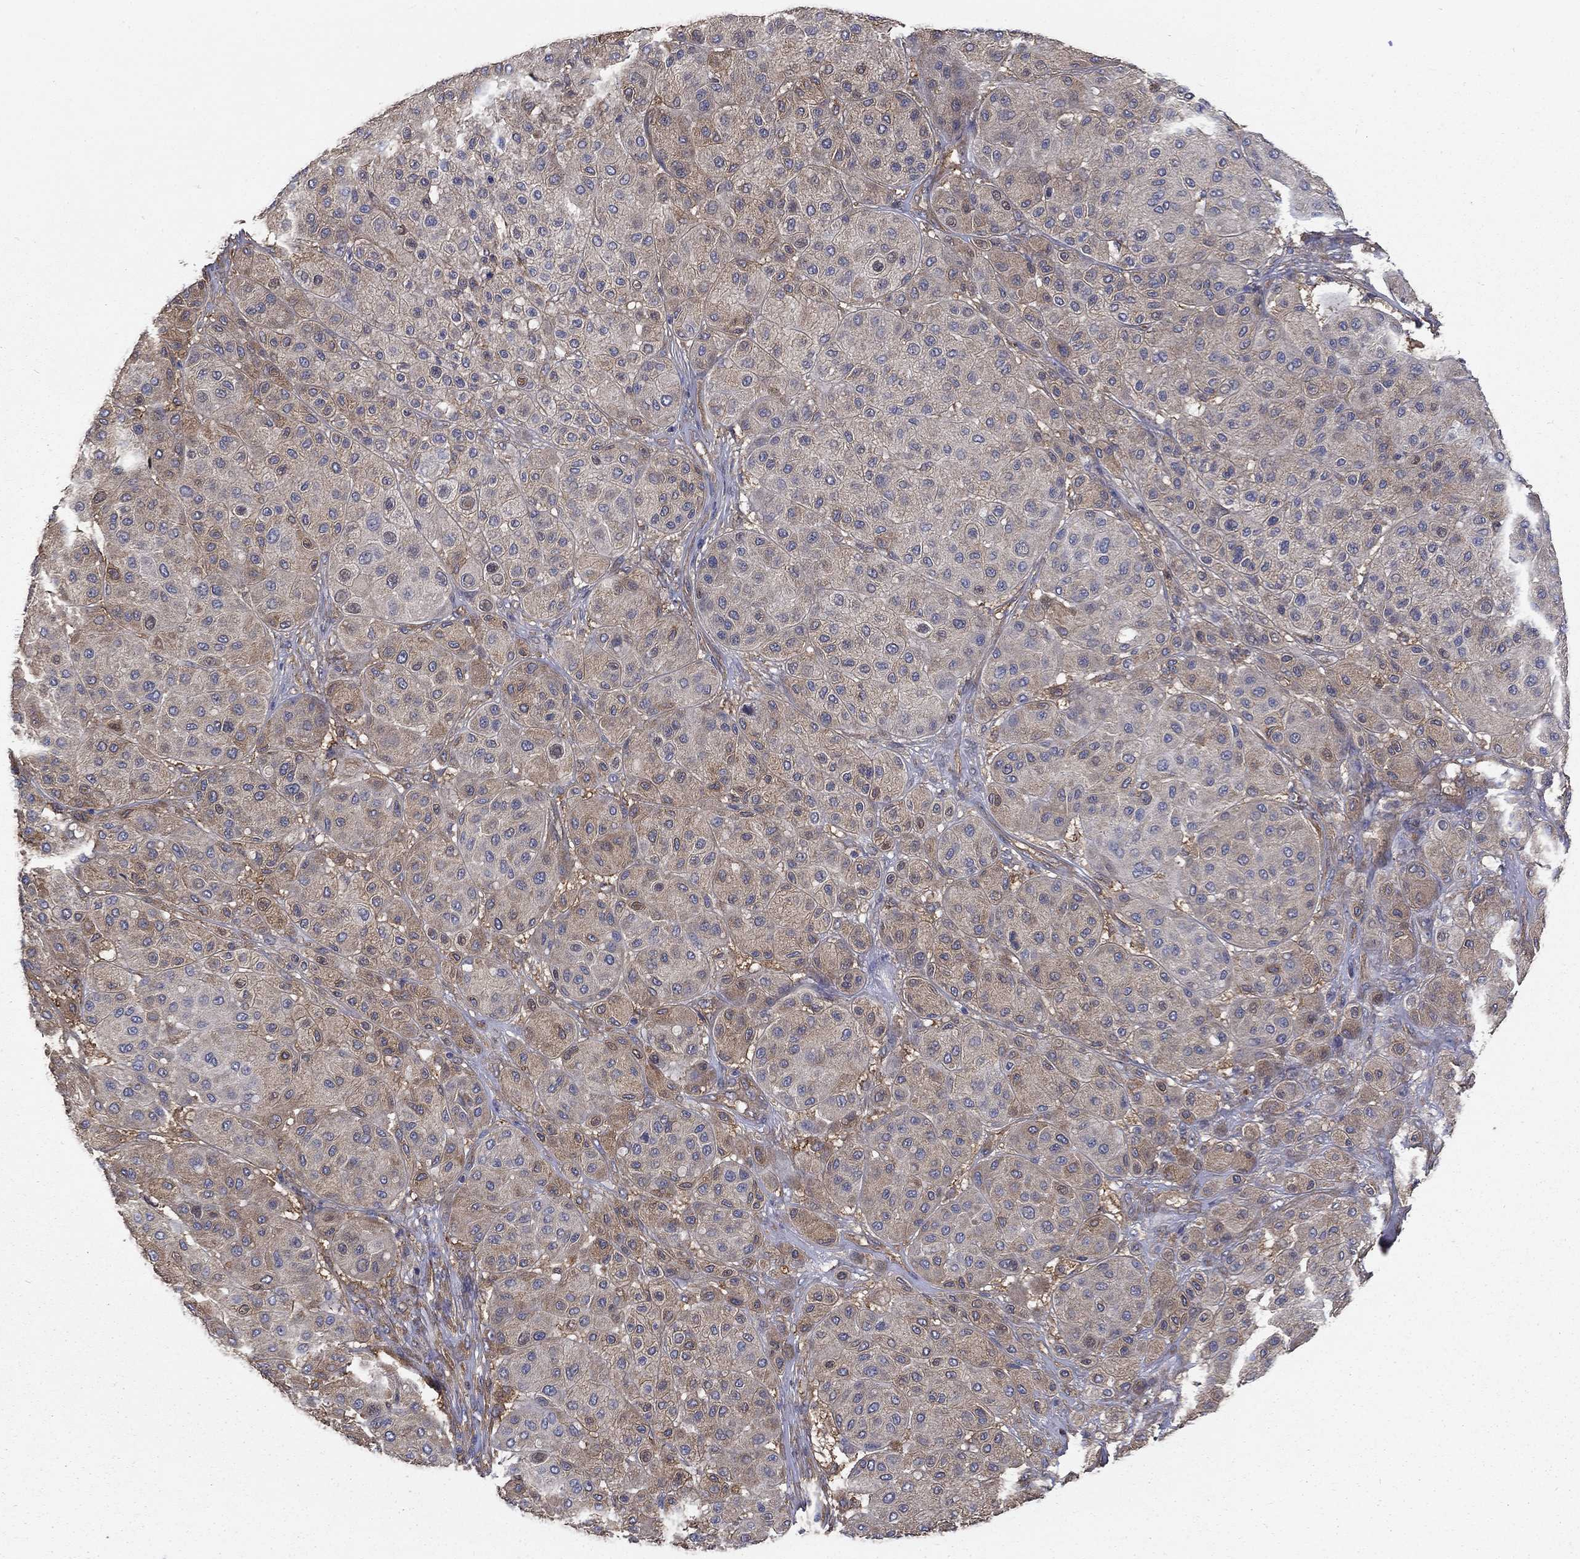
{"staining": {"intensity": "moderate", "quantity": "25%-75%", "location": "cytoplasmic/membranous"}, "tissue": "melanoma", "cell_type": "Tumor cells", "image_type": "cancer", "snomed": [{"axis": "morphology", "description": "Malignant melanoma, Metastatic site"}, {"axis": "topography", "description": "Smooth muscle"}], "caption": "Immunohistochemical staining of malignant melanoma (metastatic site) exhibits medium levels of moderate cytoplasmic/membranous protein expression in about 25%-75% of tumor cells.", "gene": "DPYSL2", "patient": {"sex": "male", "age": 41}}